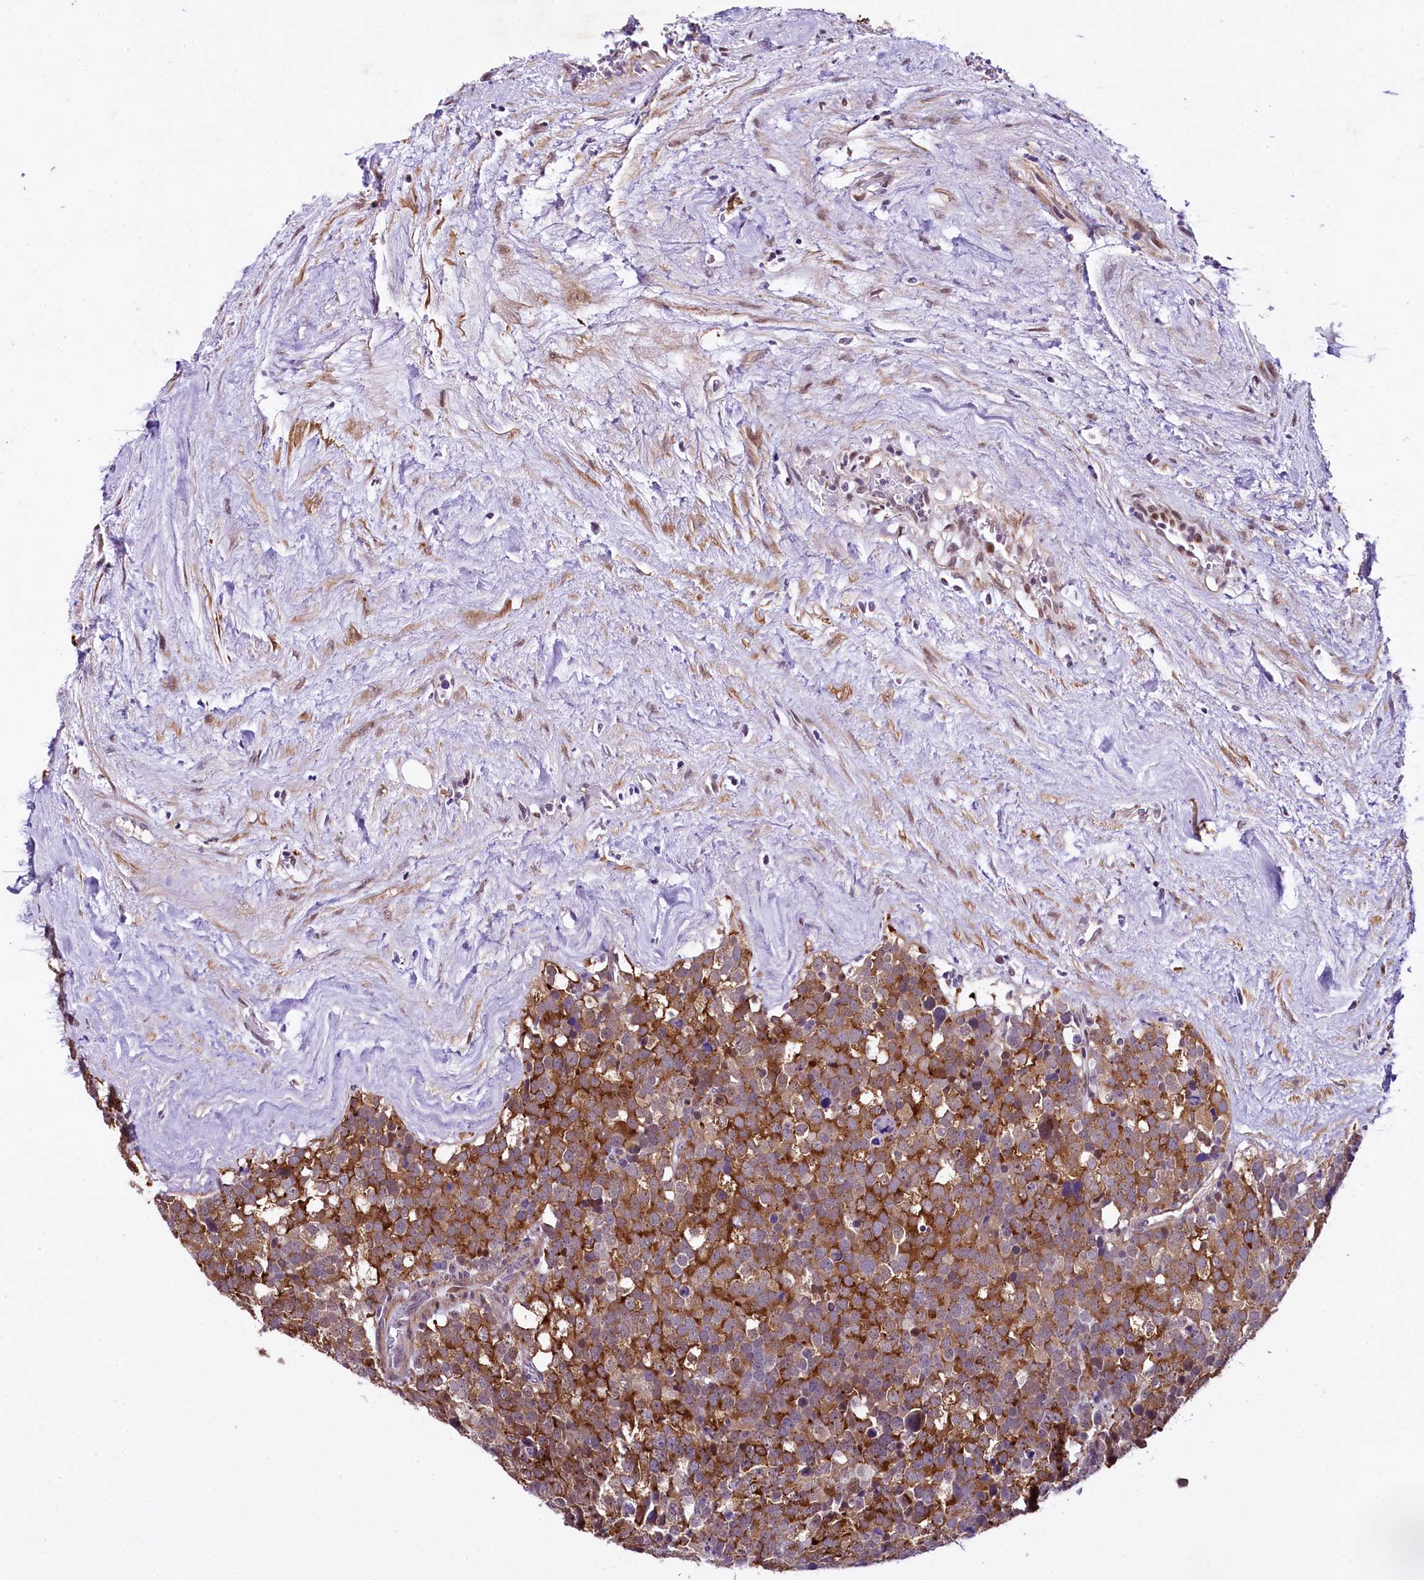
{"staining": {"intensity": "moderate", "quantity": ">75%", "location": "cytoplasmic/membranous"}, "tissue": "testis cancer", "cell_type": "Tumor cells", "image_type": "cancer", "snomed": [{"axis": "morphology", "description": "Seminoma, NOS"}, {"axis": "topography", "description": "Testis"}], "caption": "Protein expression analysis of testis seminoma displays moderate cytoplasmic/membranous staining in approximately >75% of tumor cells.", "gene": "SAMD10", "patient": {"sex": "male", "age": 71}}